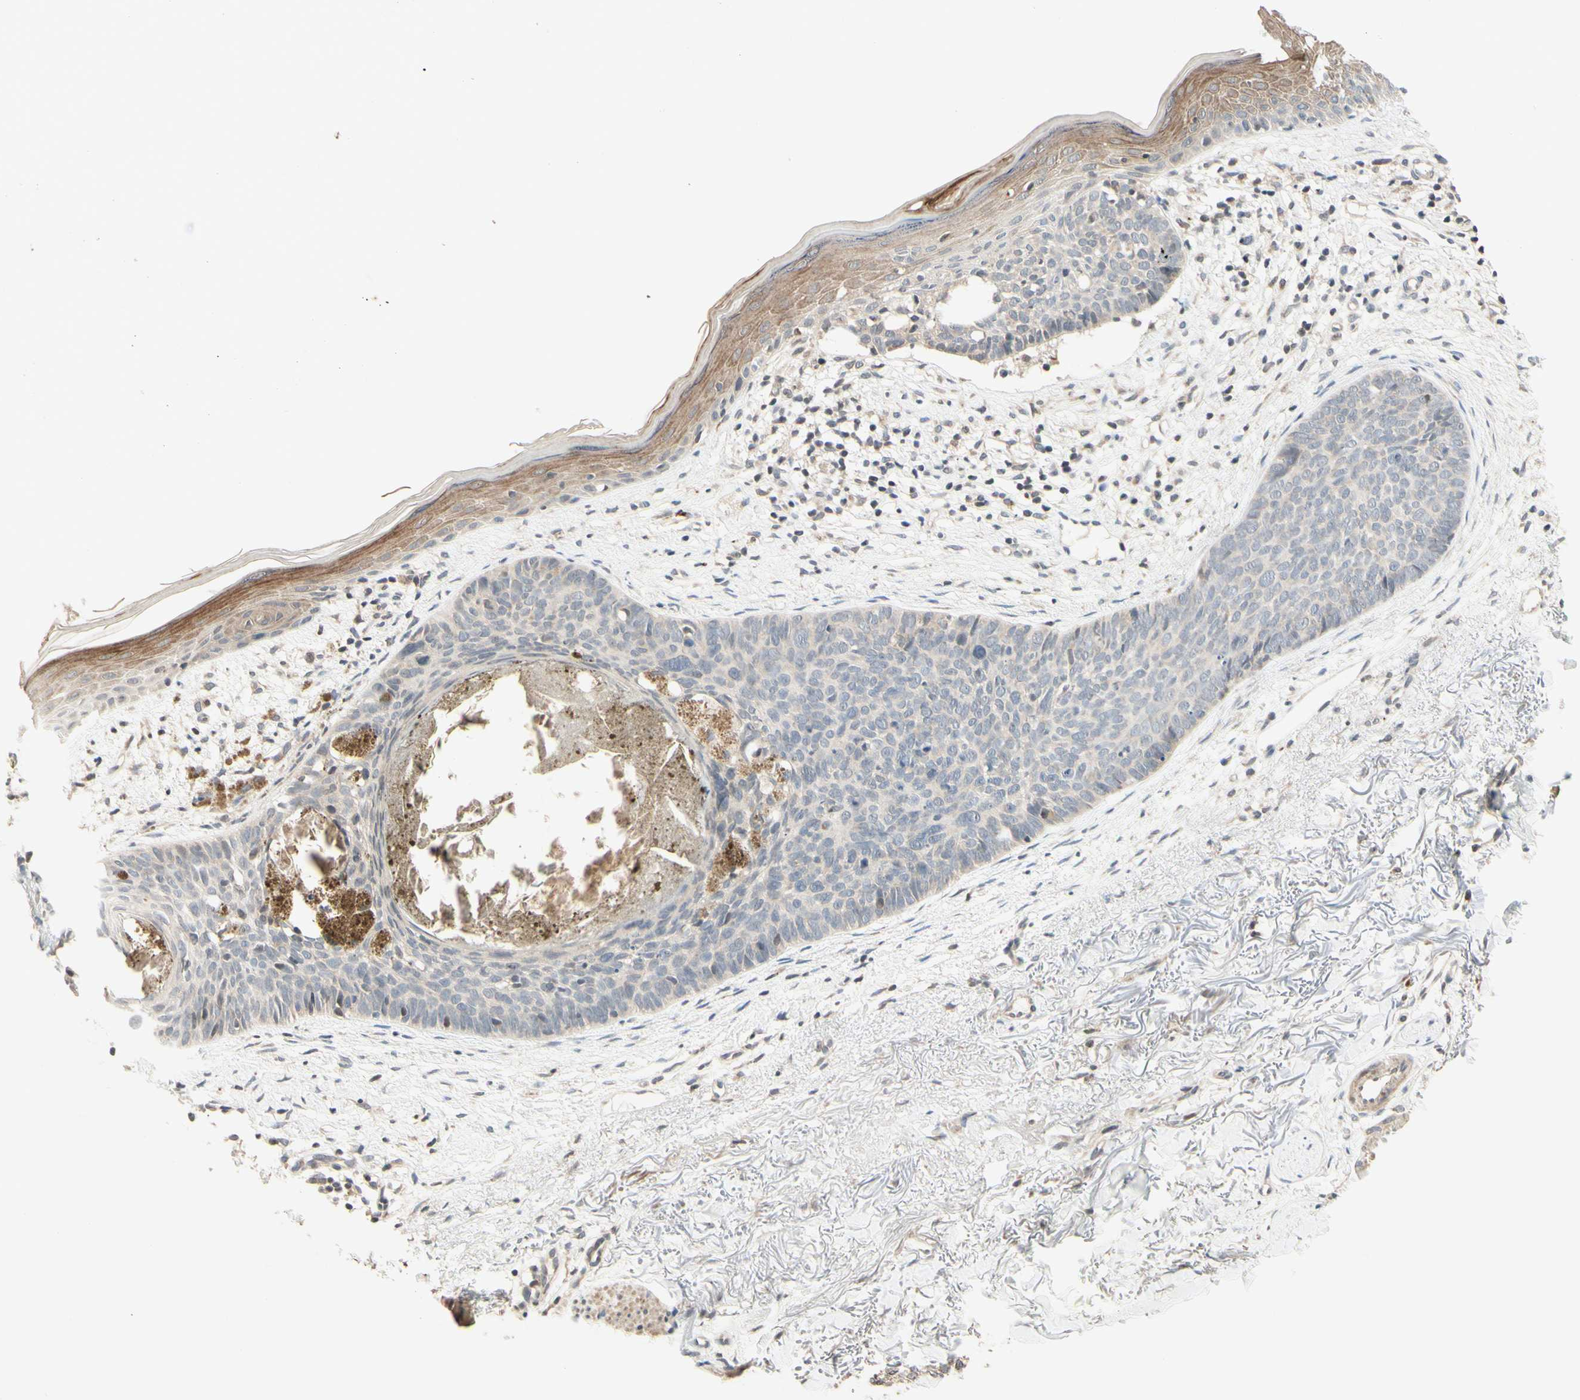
{"staining": {"intensity": "negative", "quantity": "none", "location": "none"}, "tissue": "skin cancer", "cell_type": "Tumor cells", "image_type": "cancer", "snomed": [{"axis": "morphology", "description": "Basal cell carcinoma"}, {"axis": "topography", "description": "Skin"}], "caption": "An immunohistochemistry (IHC) histopathology image of skin basal cell carcinoma is shown. There is no staining in tumor cells of skin basal cell carcinoma. Nuclei are stained in blue.", "gene": "ZW10", "patient": {"sex": "female", "age": 70}}